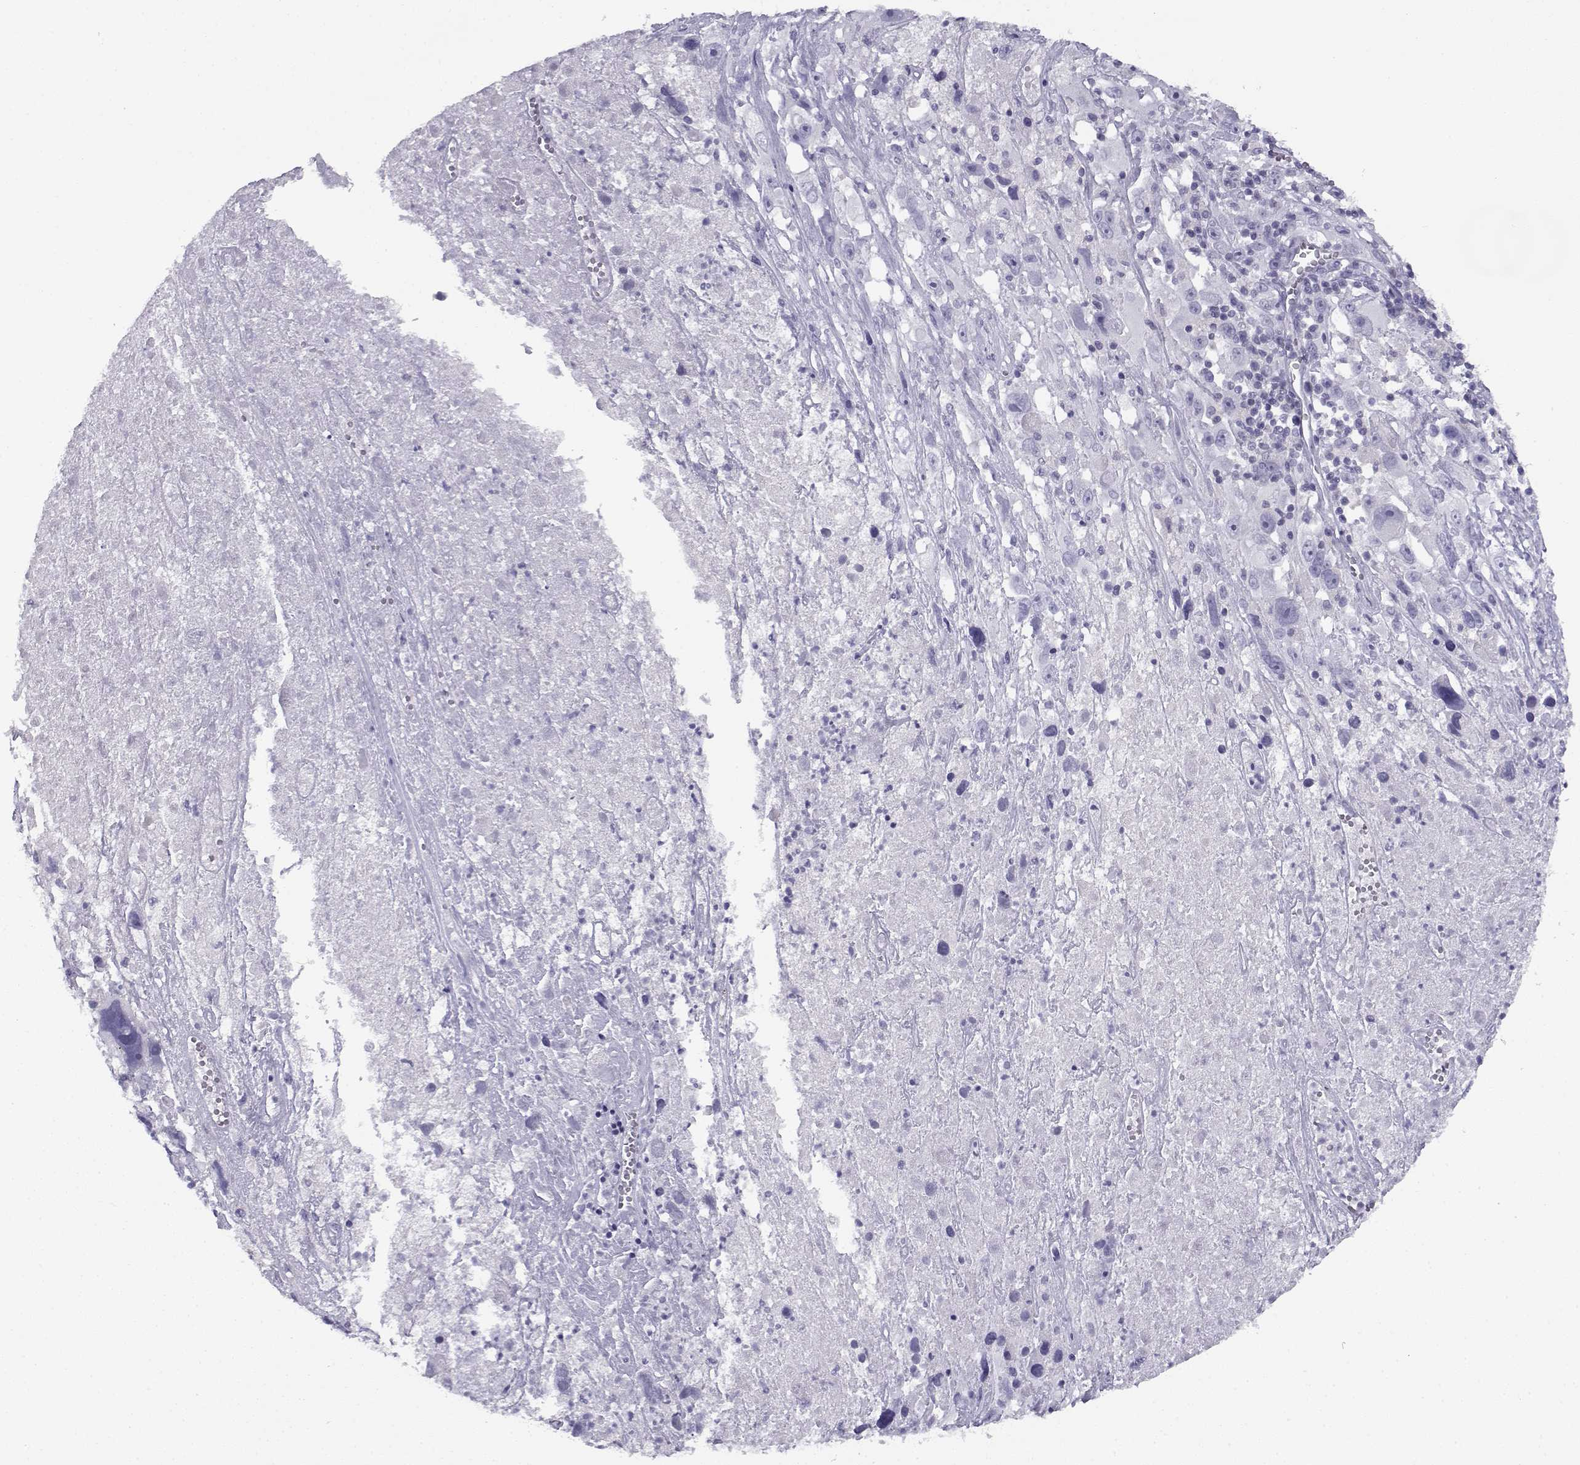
{"staining": {"intensity": "negative", "quantity": "none", "location": "none"}, "tissue": "melanoma", "cell_type": "Tumor cells", "image_type": "cancer", "snomed": [{"axis": "morphology", "description": "Malignant melanoma, Metastatic site"}, {"axis": "topography", "description": "Lymph node"}], "caption": "Tumor cells are negative for brown protein staining in malignant melanoma (metastatic site). Nuclei are stained in blue.", "gene": "FAM166A", "patient": {"sex": "male", "age": 50}}